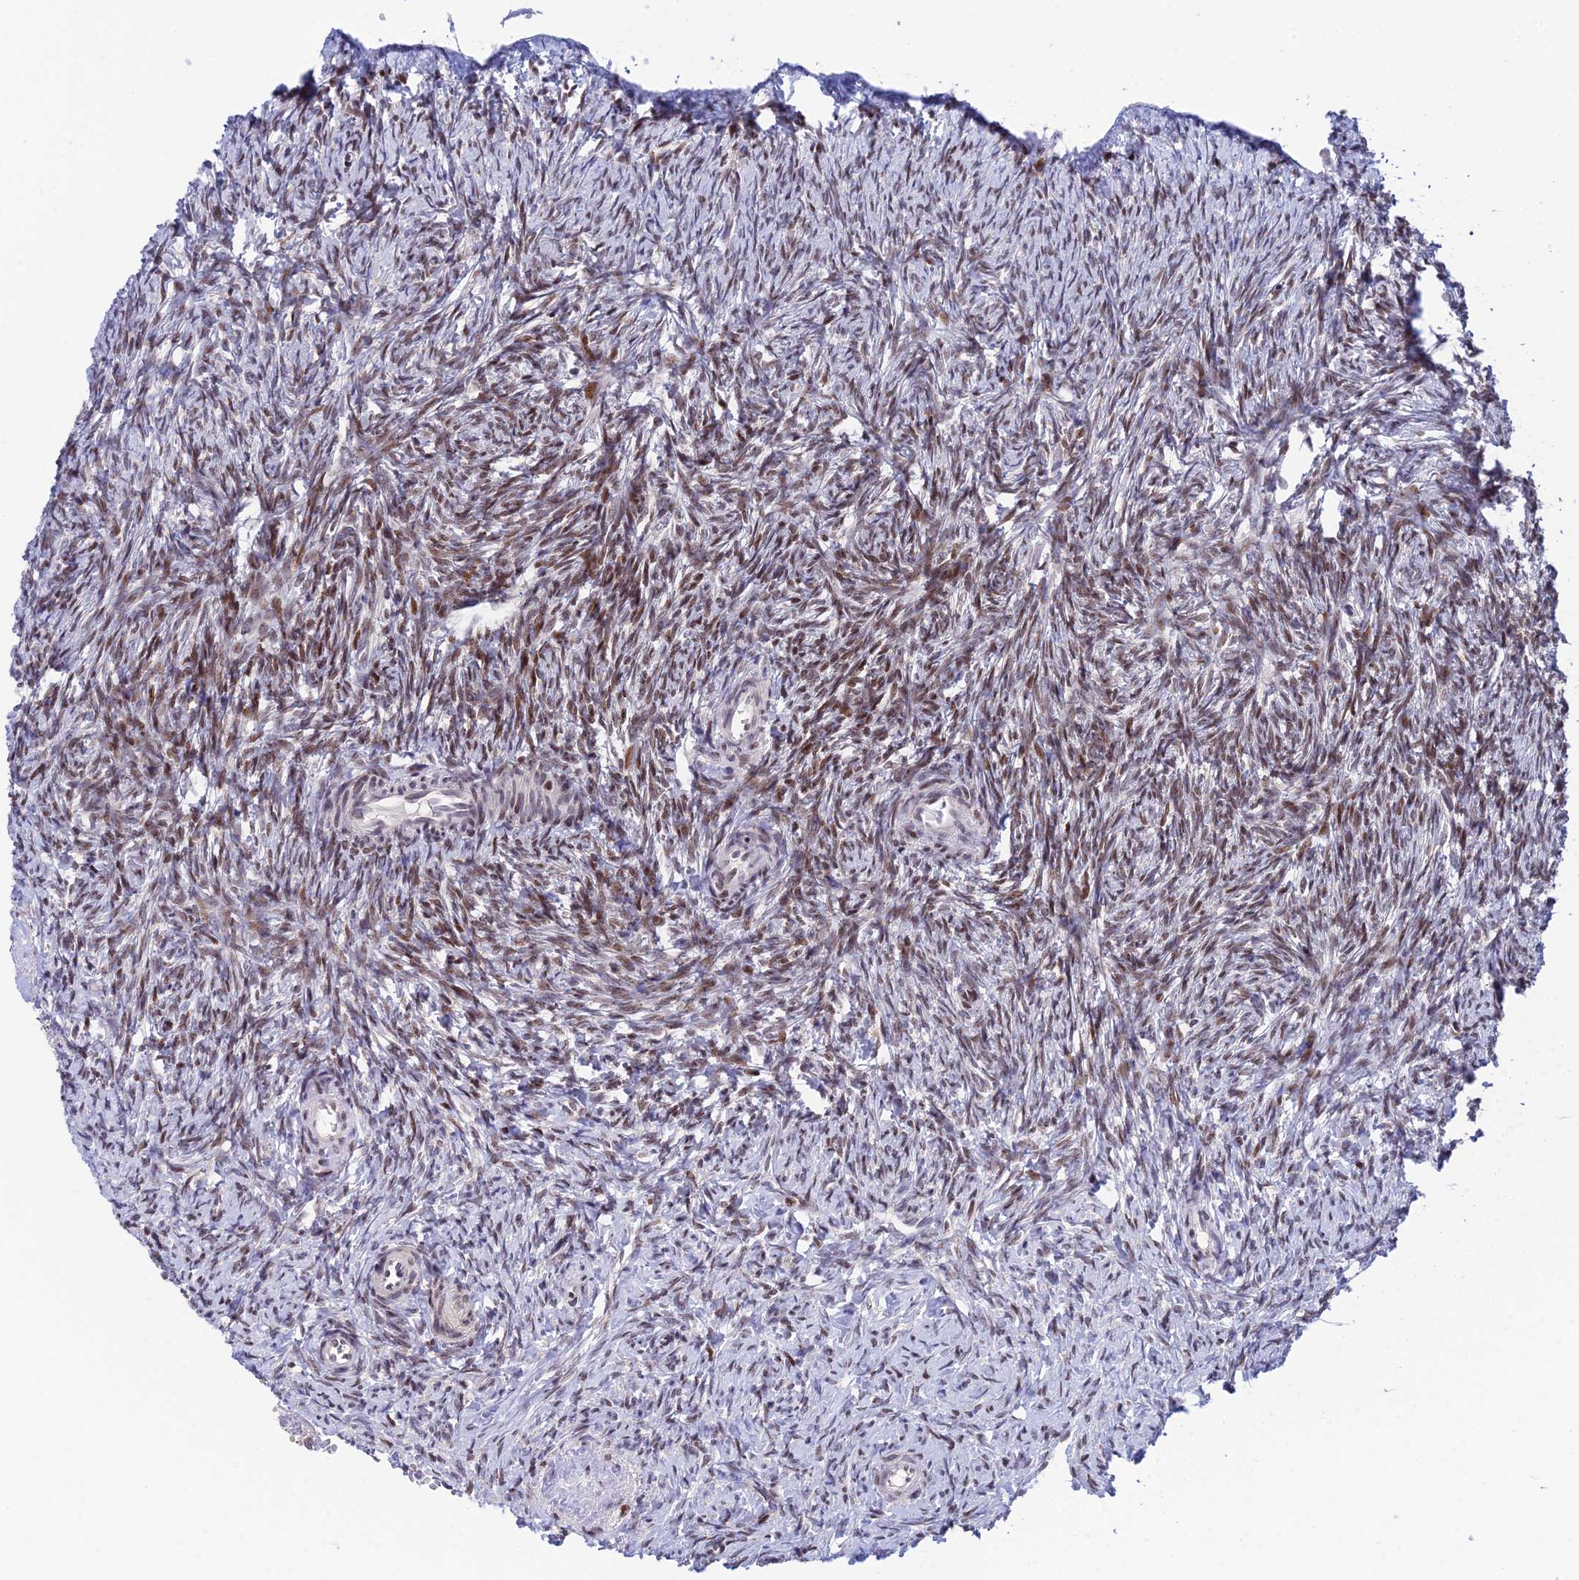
{"staining": {"intensity": "moderate", "quantity": ">75%", "location": "nuclear"}, "tissue": "ovary", "cell_type": "Ovarian stroma cells", "image_type": "normal", "snomed": [{"axis": "morphology", "description": "Normal tissue, NOS"}, {"axis": "topography", "description": "Ovary"}], "caption": "An immunohistochemistry histopathology image of benign tissue is shown. Protein staining in brown highlights moderate nuclear positivity in ovary within ovarian stroma cells. The staining was performed using DAB, with brown indicating positive protein expression. Nuclei are stained blue with hematoxylin.", "gene": "ELOA2", "patient": {"sex": "female", "age": 51}}